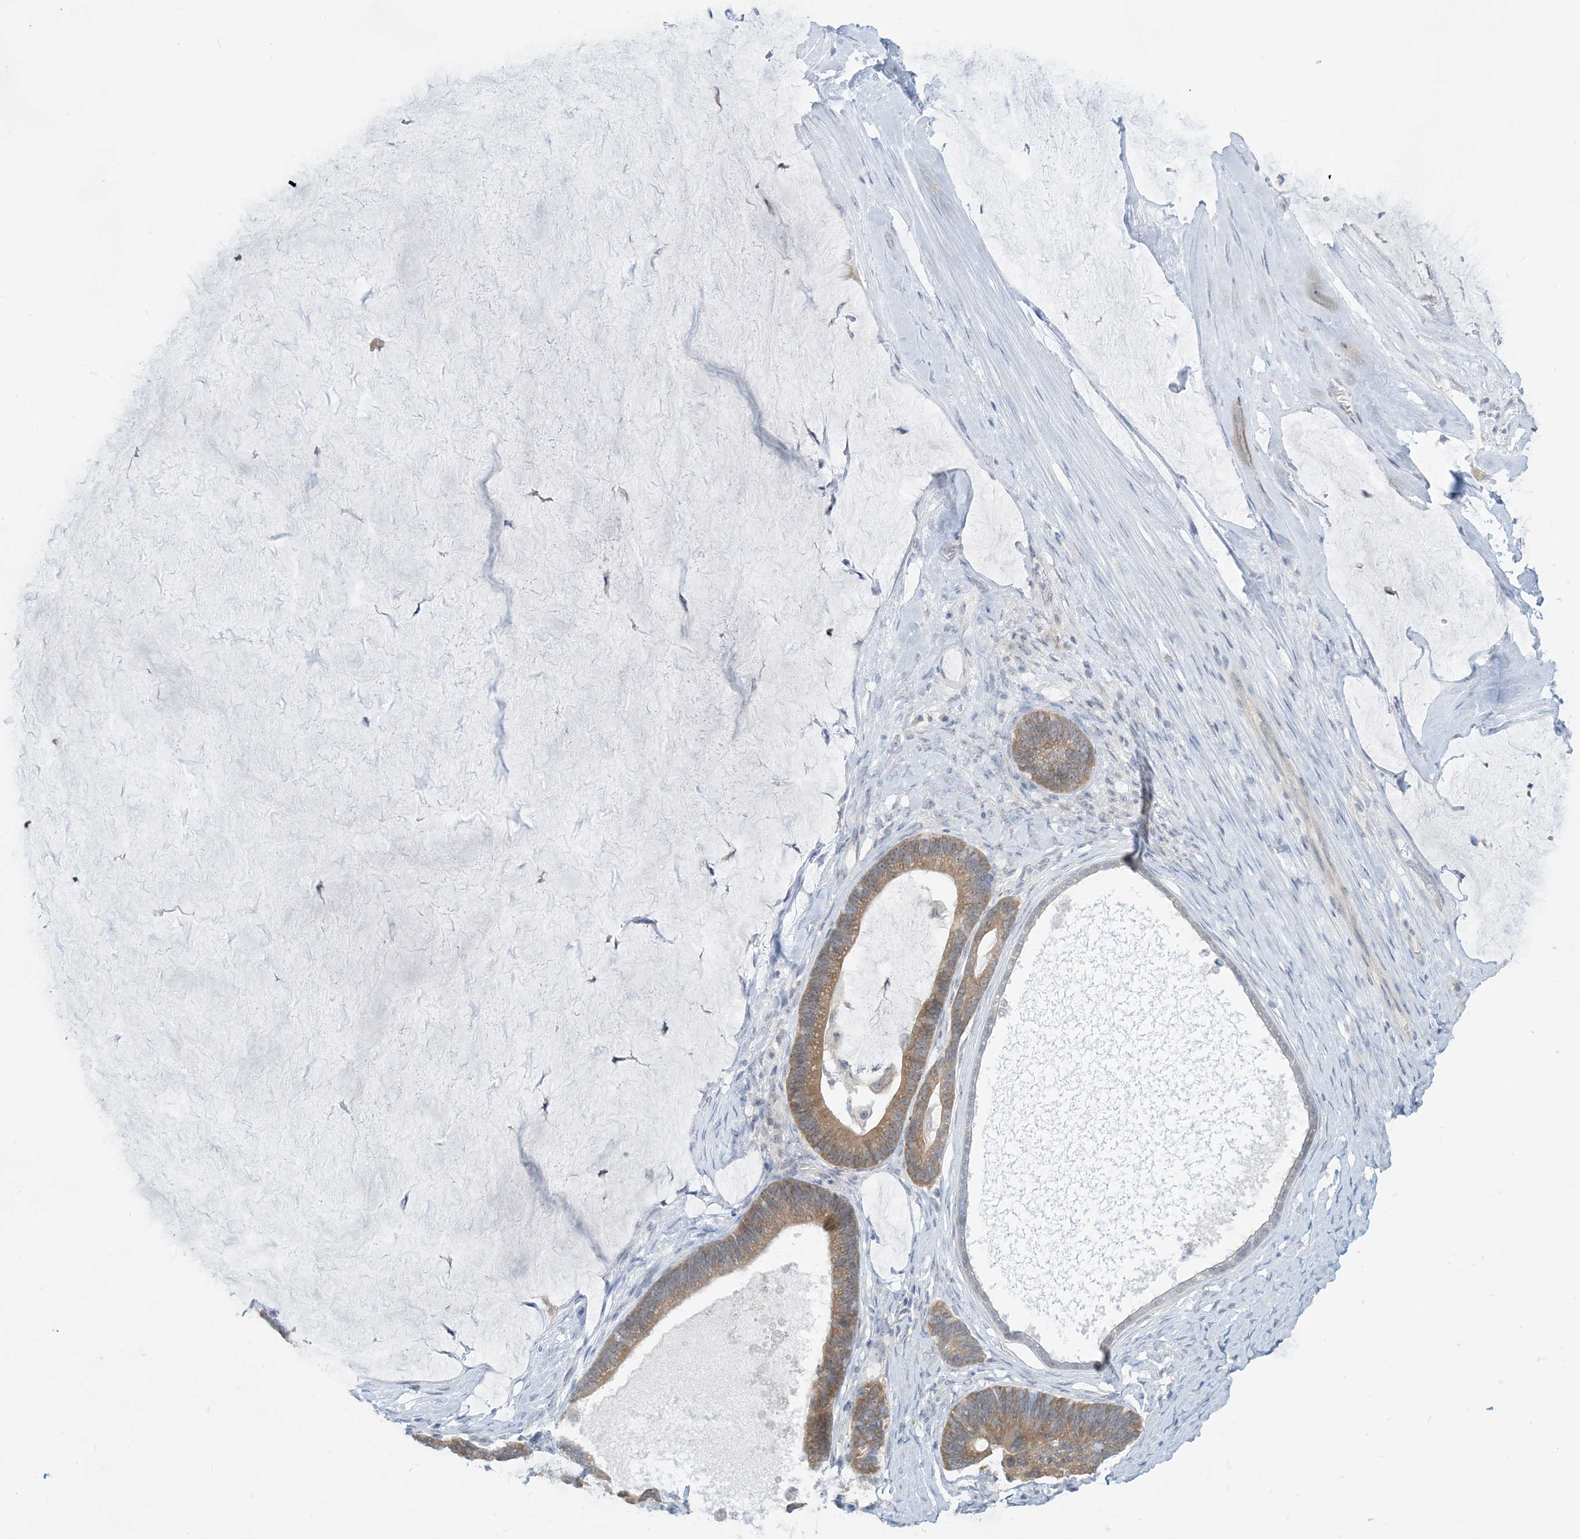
{"staining": {"intensity": "moderate", "quantity": ">75%", "location": "cytoplasmic/membranous"}, "tissue": "ovarian cancer", "cell_type": "Tumor cells", "image_type": "cancer", "snomed": [{"axis": "morphology", "description": "Cystadenocarcinoma, mucinous, NOS"}, {"axis": "topography", "description": "Ovary"}], "caption": "Moderate cytoplasmic/membranous protein staining is present in approximately >75% of tumor cells in ovarian cancer.", "gene": "MRPS18A", "patient": {"sex": "female", "age": 61}}